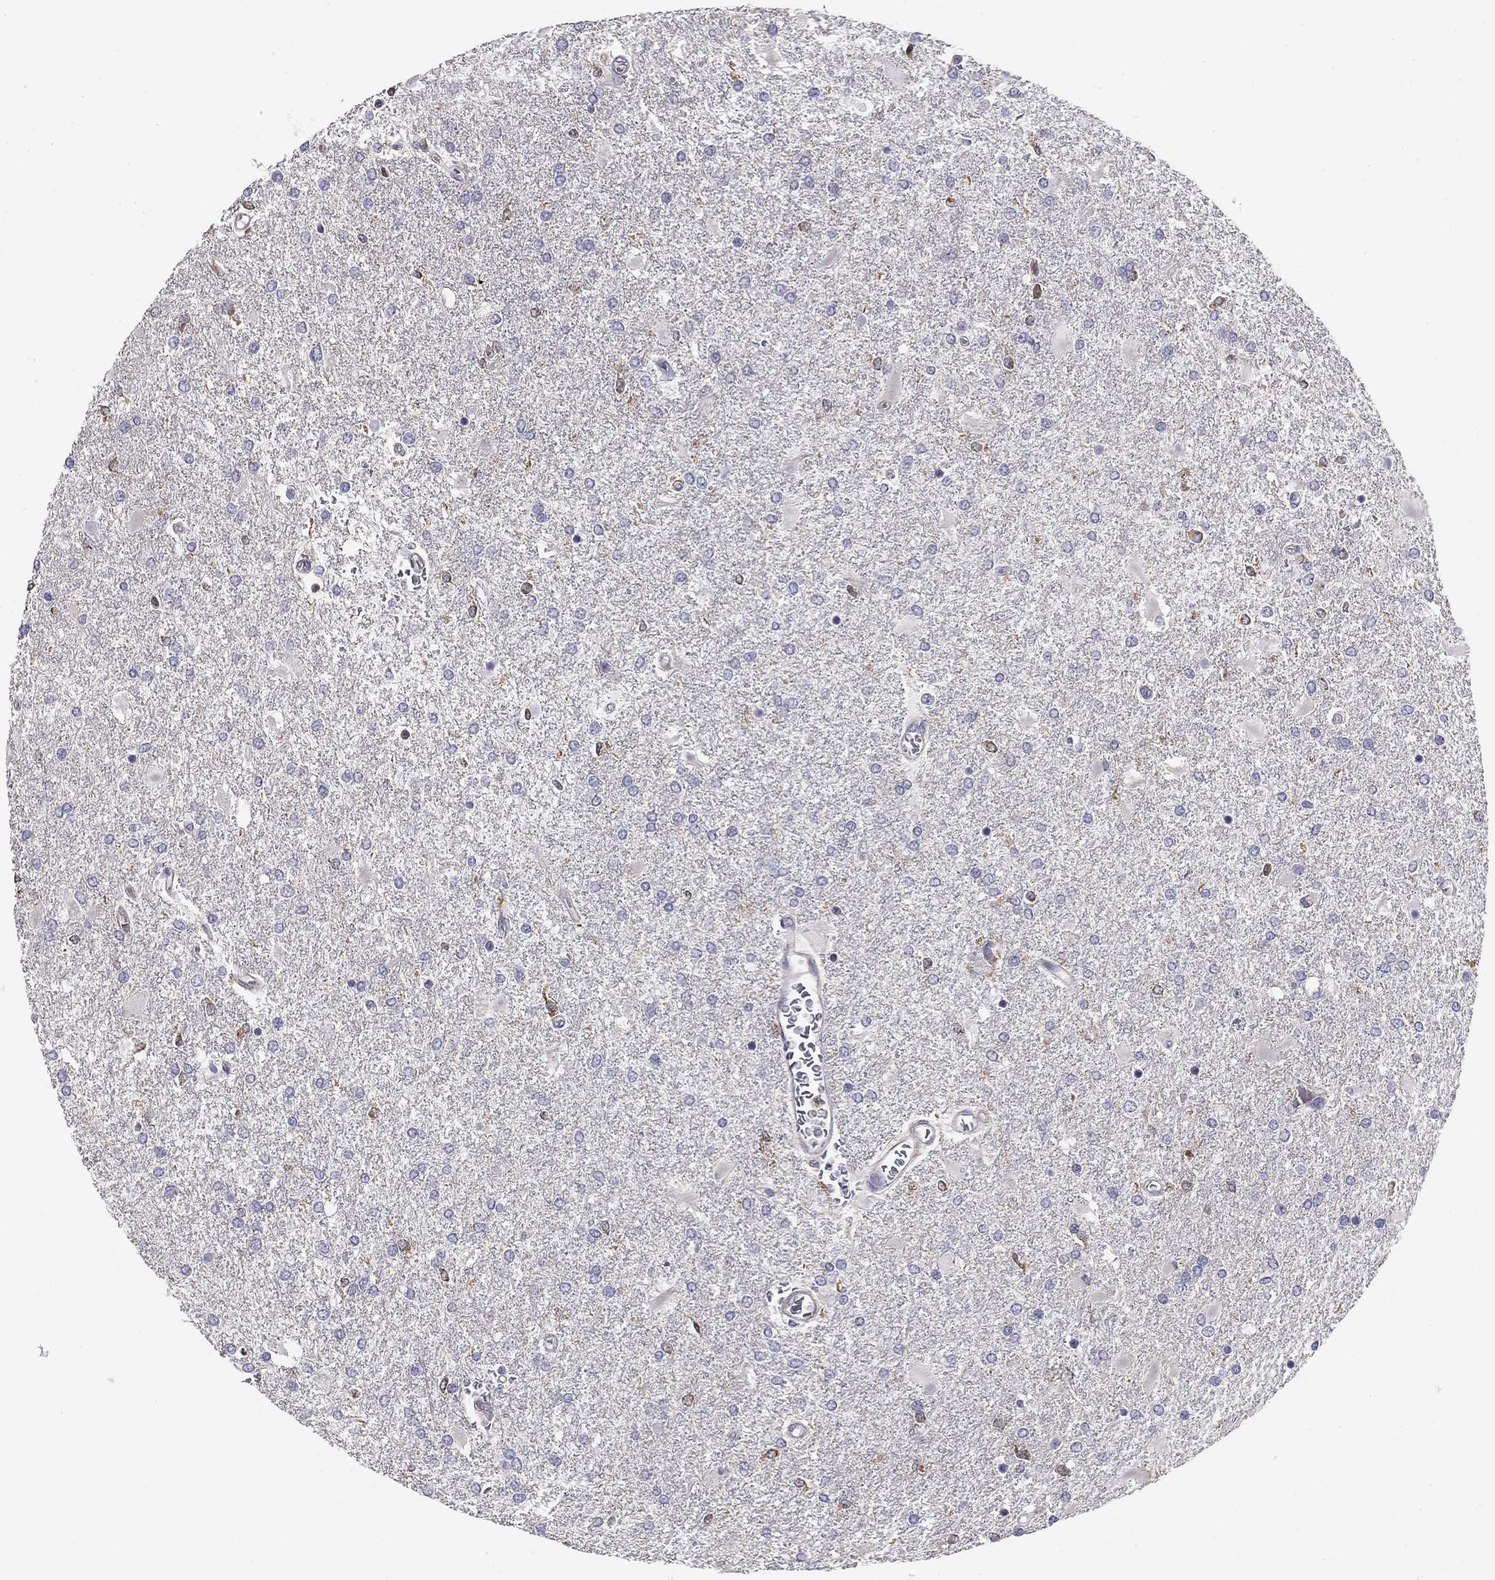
{"staining": {"intensity": "negative", "quantity": "none", "location": "none"}, "tissue": "glioma", "cell_type": "Tumor cells", "image_type": "cancer", "snomed": [{"axis": "morphology", "description": "Glioma, malignant, High grade"}, {"axis": "topography", "description": "Cerebral cortex"}], "caption": "An immunohistochemistry image of glioma is shown. There is no staining in tumor cells of glioma.", "gene": "PLCB2", "patient": {"sex": "male", "age": 79}}